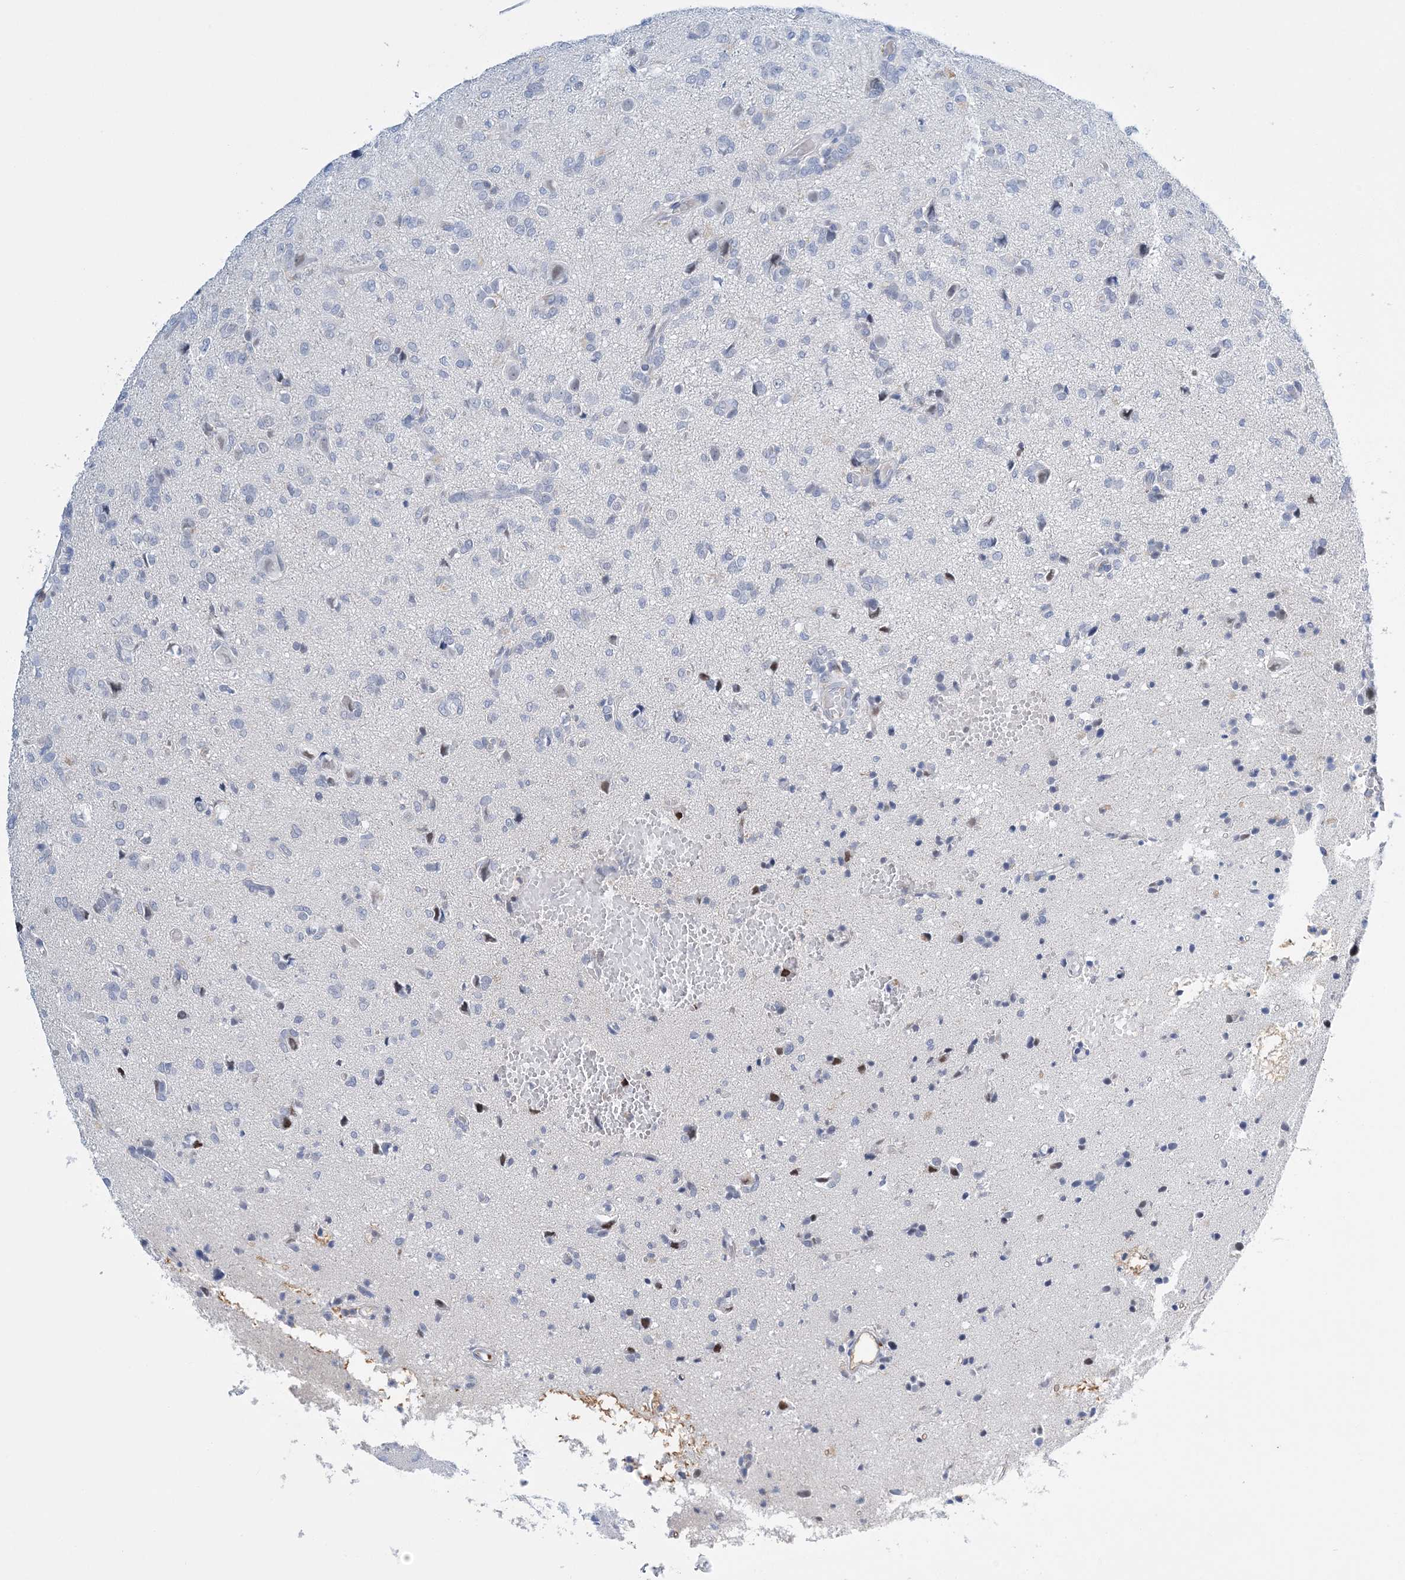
{"staining": {"intensity": "negative", "quantity": "none", "location": "none"}, "tissue": "glioma", "cell_type": "Tumor cells", "image_type": "cancer", "snomed": [{"axis": "morphology", "description": "Glioma, malignant, High grade"}, {"axis": "topography", "description": "Brain"}], "caption": "This is an immunohistochemistry (IHC) histopathology image of malignant glioma (high-grade). There is no expression in tumor cells.", "gene": "PRMT9", "patient": {"sex": "female", "age": 59}}